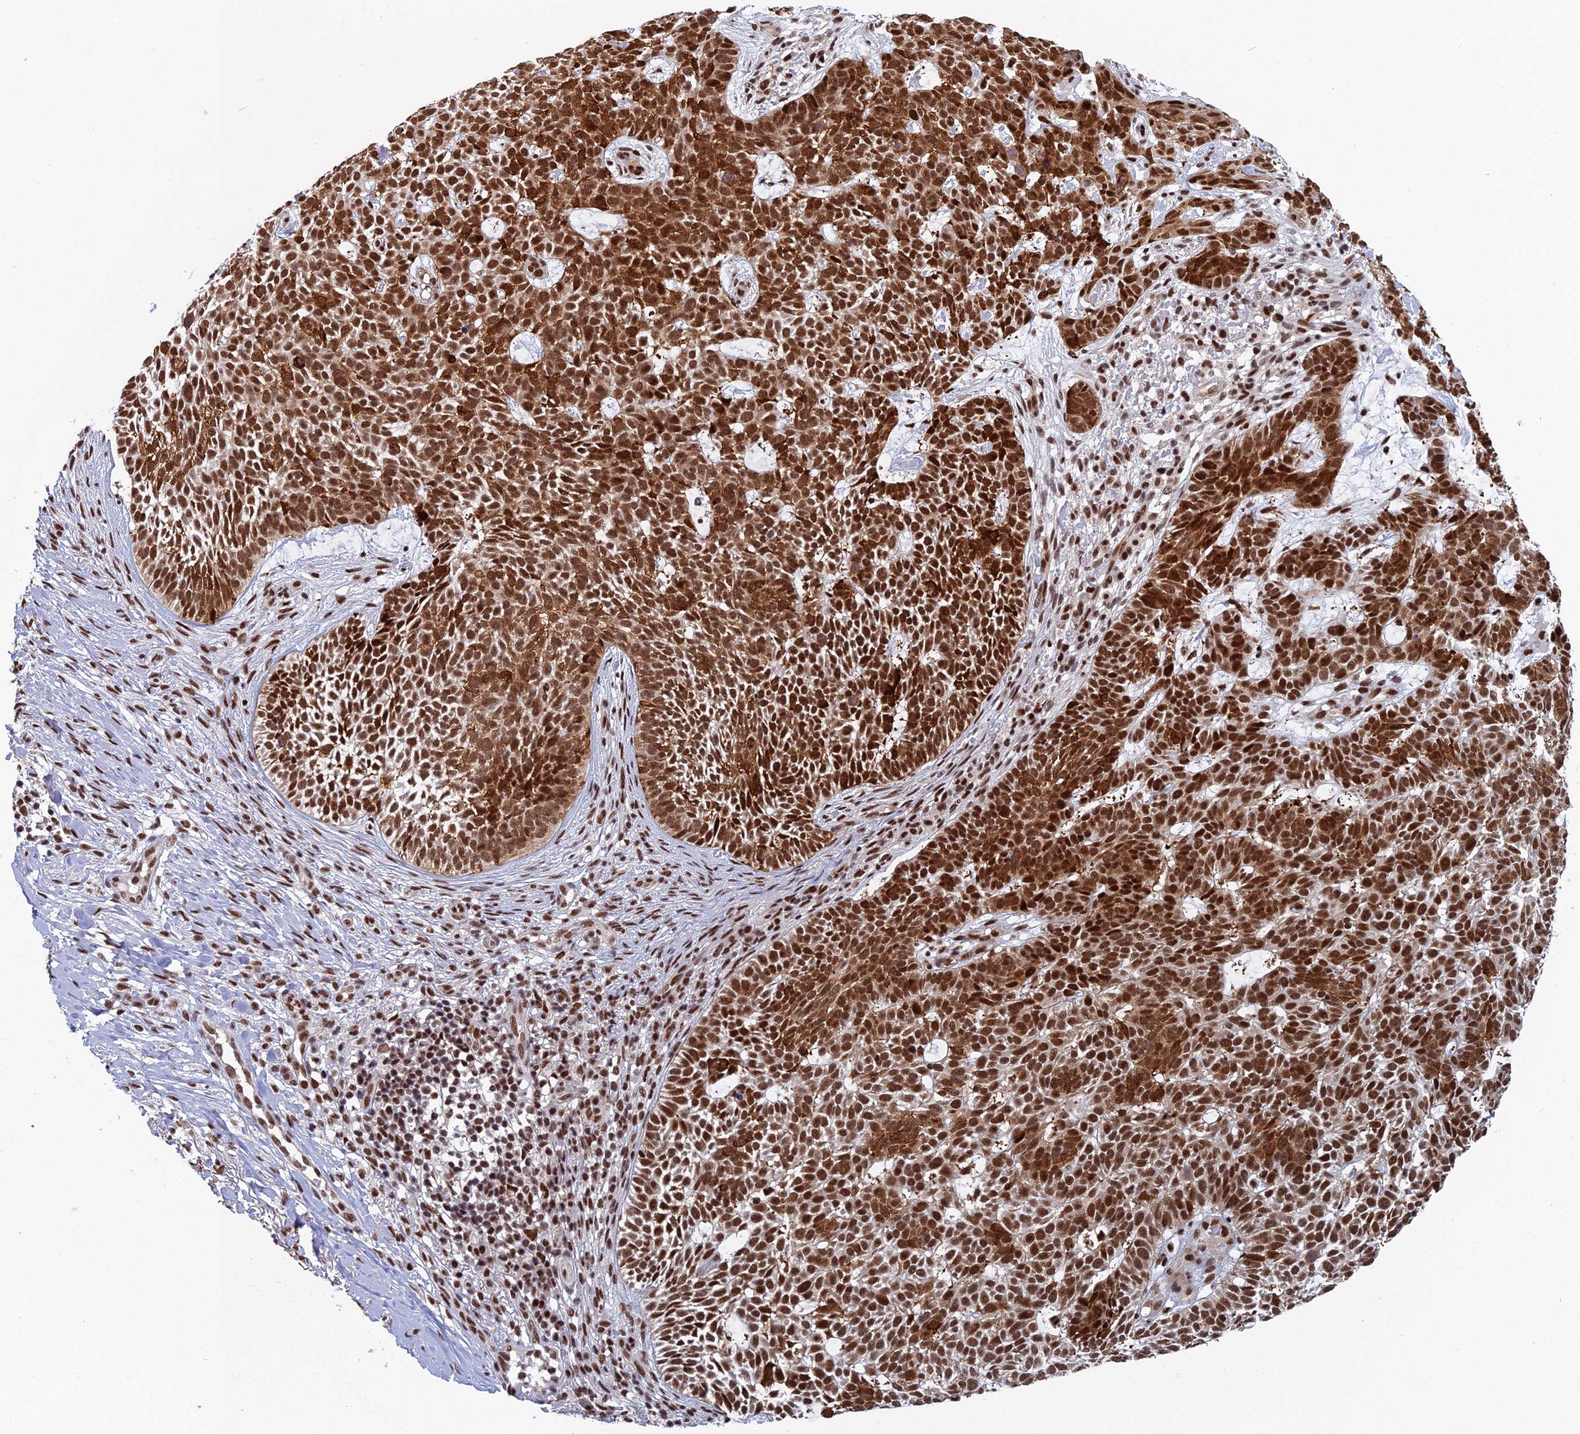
{"staining": {"intensity": "strong", "quantity": ">75%", "location": "cytoplasmic/membranous,nuclear"}, "tissue": "skin cancer", "cell_type": "Tumor cells", "image_type": "cancer", "snomed": [{"axis": "morphology", "description": "Basal cell carcinoma"}, {"axis": "topography", "description": "Skin"}], "caption": "Immunohistochemical staining of skin cancer exhibits high levels of strong cytoplasmic/membranous and nuclear expression in about >75% of tumor cells.", "gene": "SF3B3", "patient": {"sex": "female", "age": 78}}